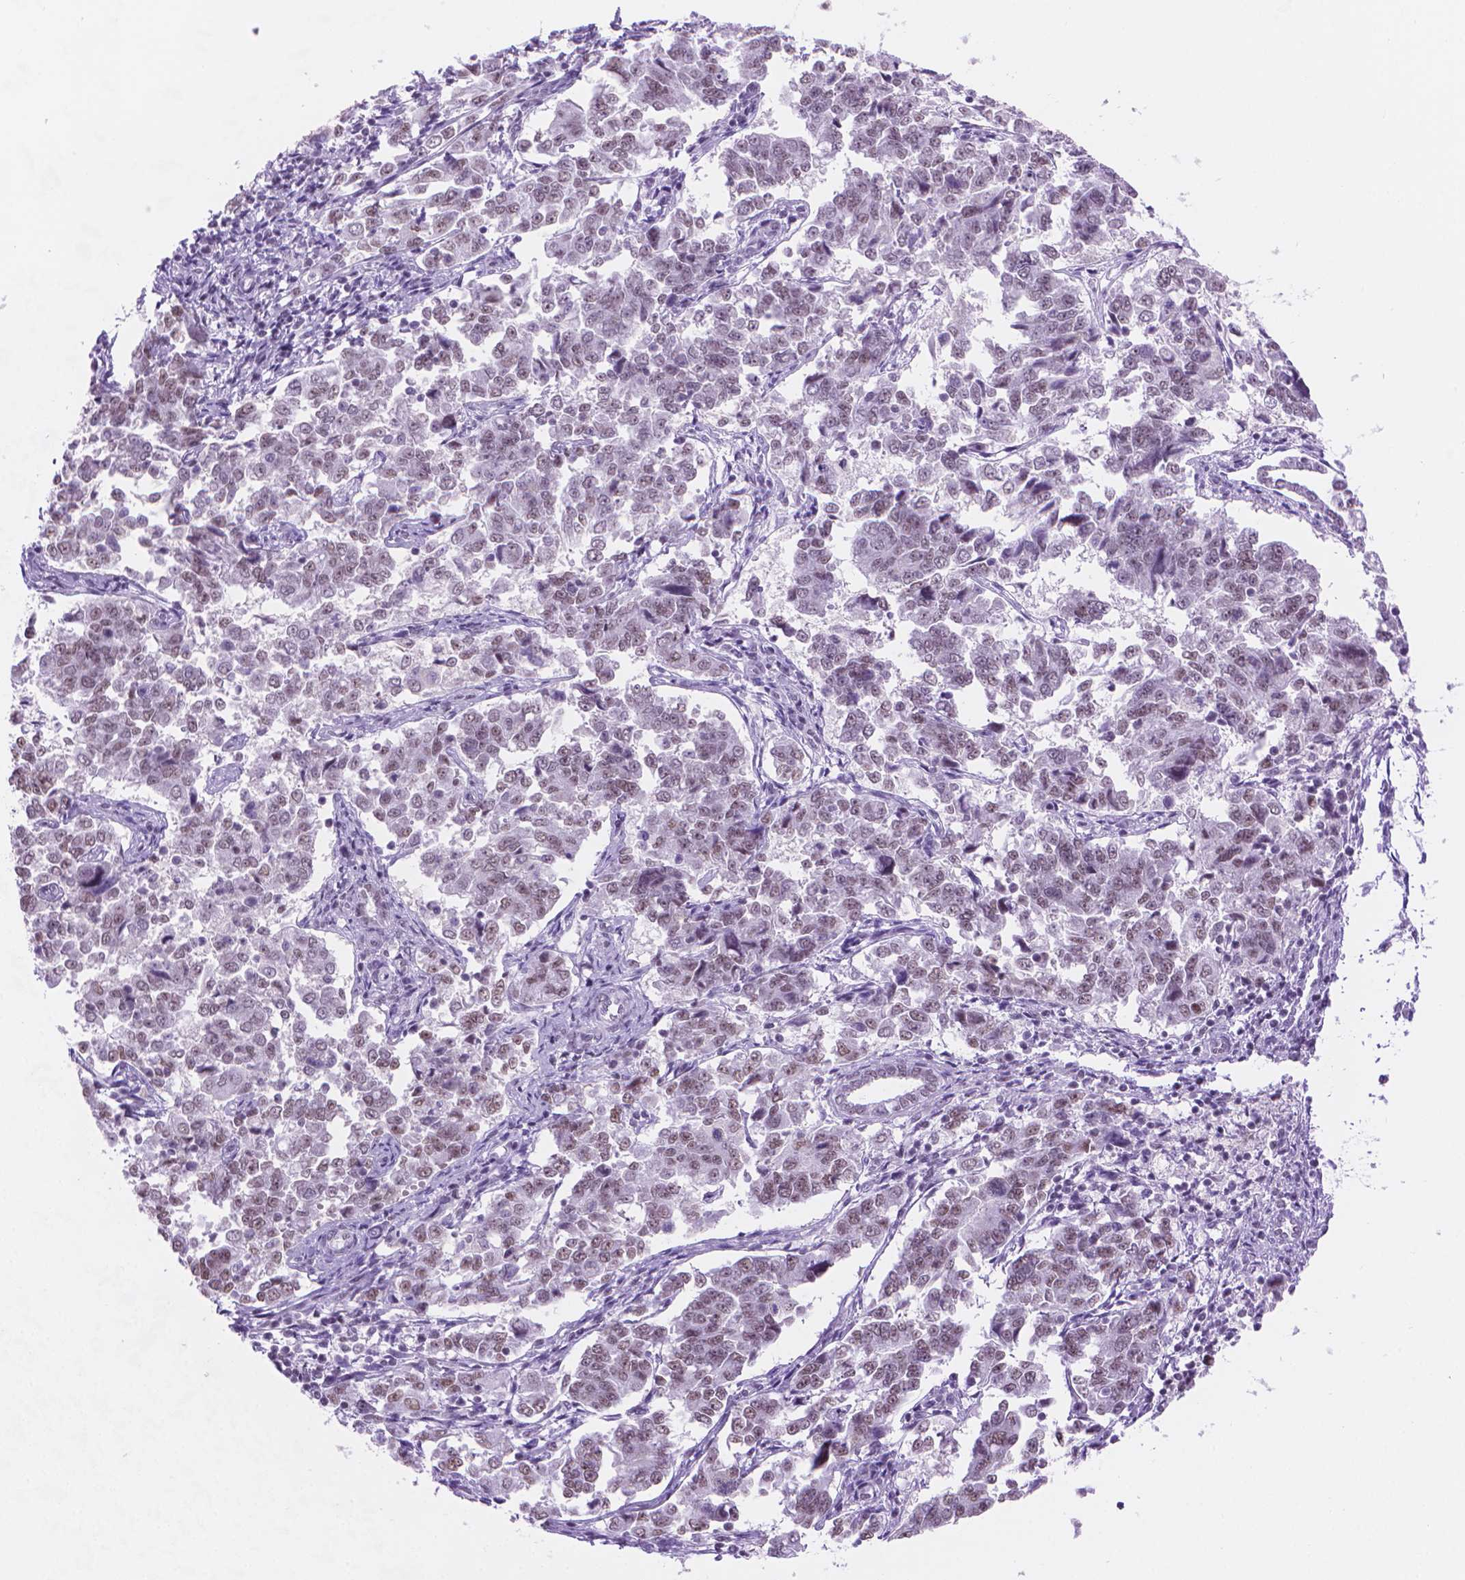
{"staining": {"intensity": "weak", "quantity": "25%-75%", "location": "nuclear"}, "tissue": "endometrial cancer", "cell_type": "Tumor cells", "image_type": "cancer", "snomed": [{"axis": "morphology", "description": "Adenocarcinoma, NOS"}, {"axis": "topography", "description": "Endometrium"}], "caption": "A photomicrograph of human adenocarcinoma (endometrial) stained for a protein exhibits weak nuclear brown staining in tumor cells.", "gene": "RPA4", "patient": {"sex": "female", "age": 43}}